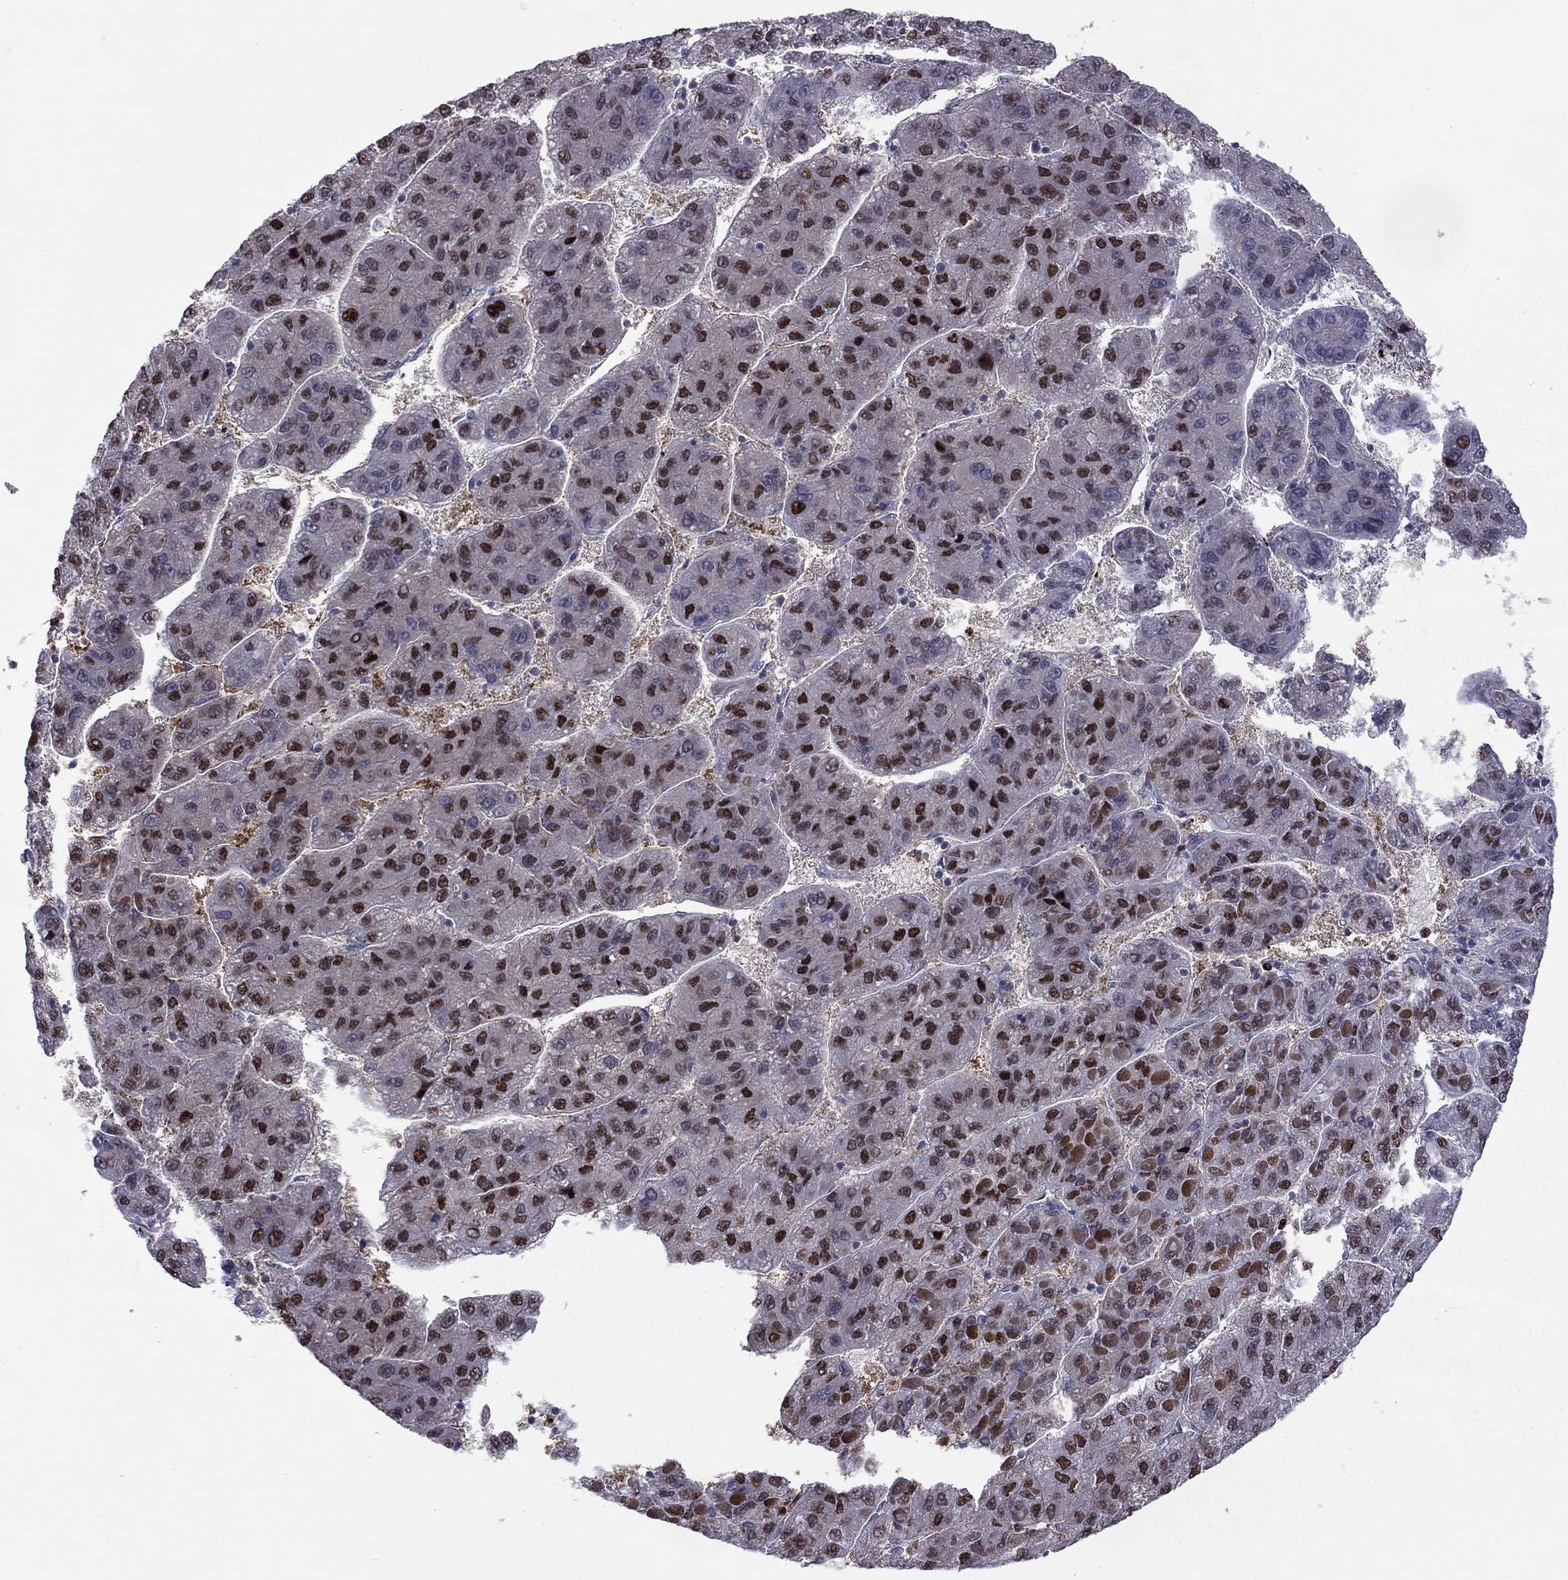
{"staining": {"intensity": "strong", "quantity": "25%-75%", "location": "nuclear"}, "tissue": "liver cancer", "cell_type": "Tumor cells", "image_type": "cancer", "snomed": [{"axis": "morphology", "description": "Carcinoma, Hepatocellular, NOS"}, {"axis": "topography", "description": "Liver"}], "caption": "Liver cancer (hepatocellular carcinoma) stained with DAB IHC exhibits high levels of strong nuclear expression in about 25%-75% of tumor cells.", "gene": "PCGF3", "patient": {"sex": "female", "age": 82}}